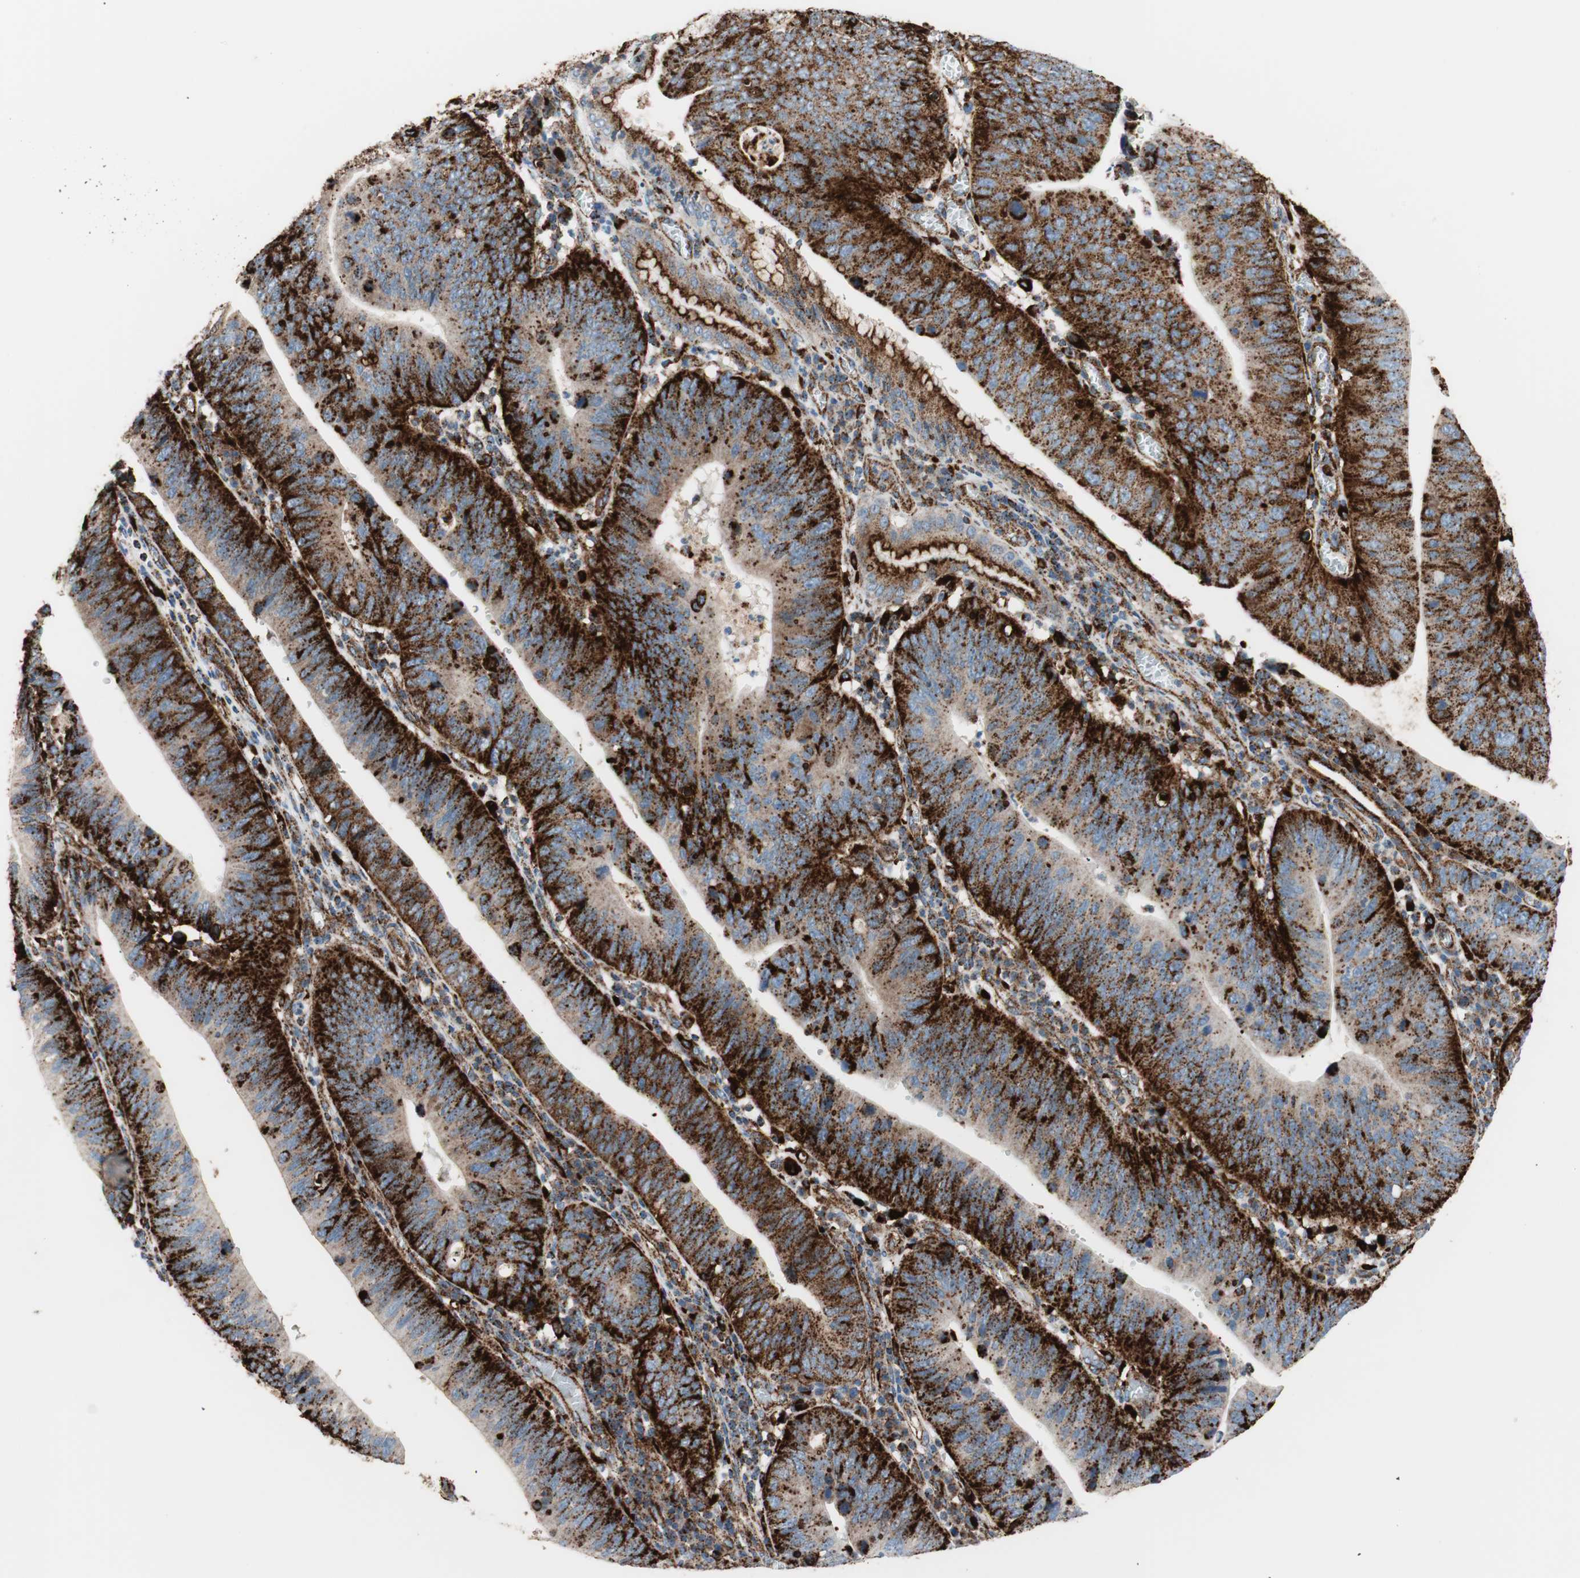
{"staining": {"intensity": "strong", "quantity": ">75%", "location": "cytoplasmic/membranous"}, "tissue": "stomach cancer", "cell_type": "Tumor cells", "image_type": "cancer", "snomed": [{"axis": "morphology", "description": "Adenocarcinoma, NOS"}, {"axis": "topography", "description": "Stomach"}], "caption": "The image shows a brown stain indicating the presence of a protein in the cytoplasmic/membranous of tumor cells in adenocarcinoma (stomach).", "gene": "LAMP1", "patient": {"sex": "male", "age": 59}}